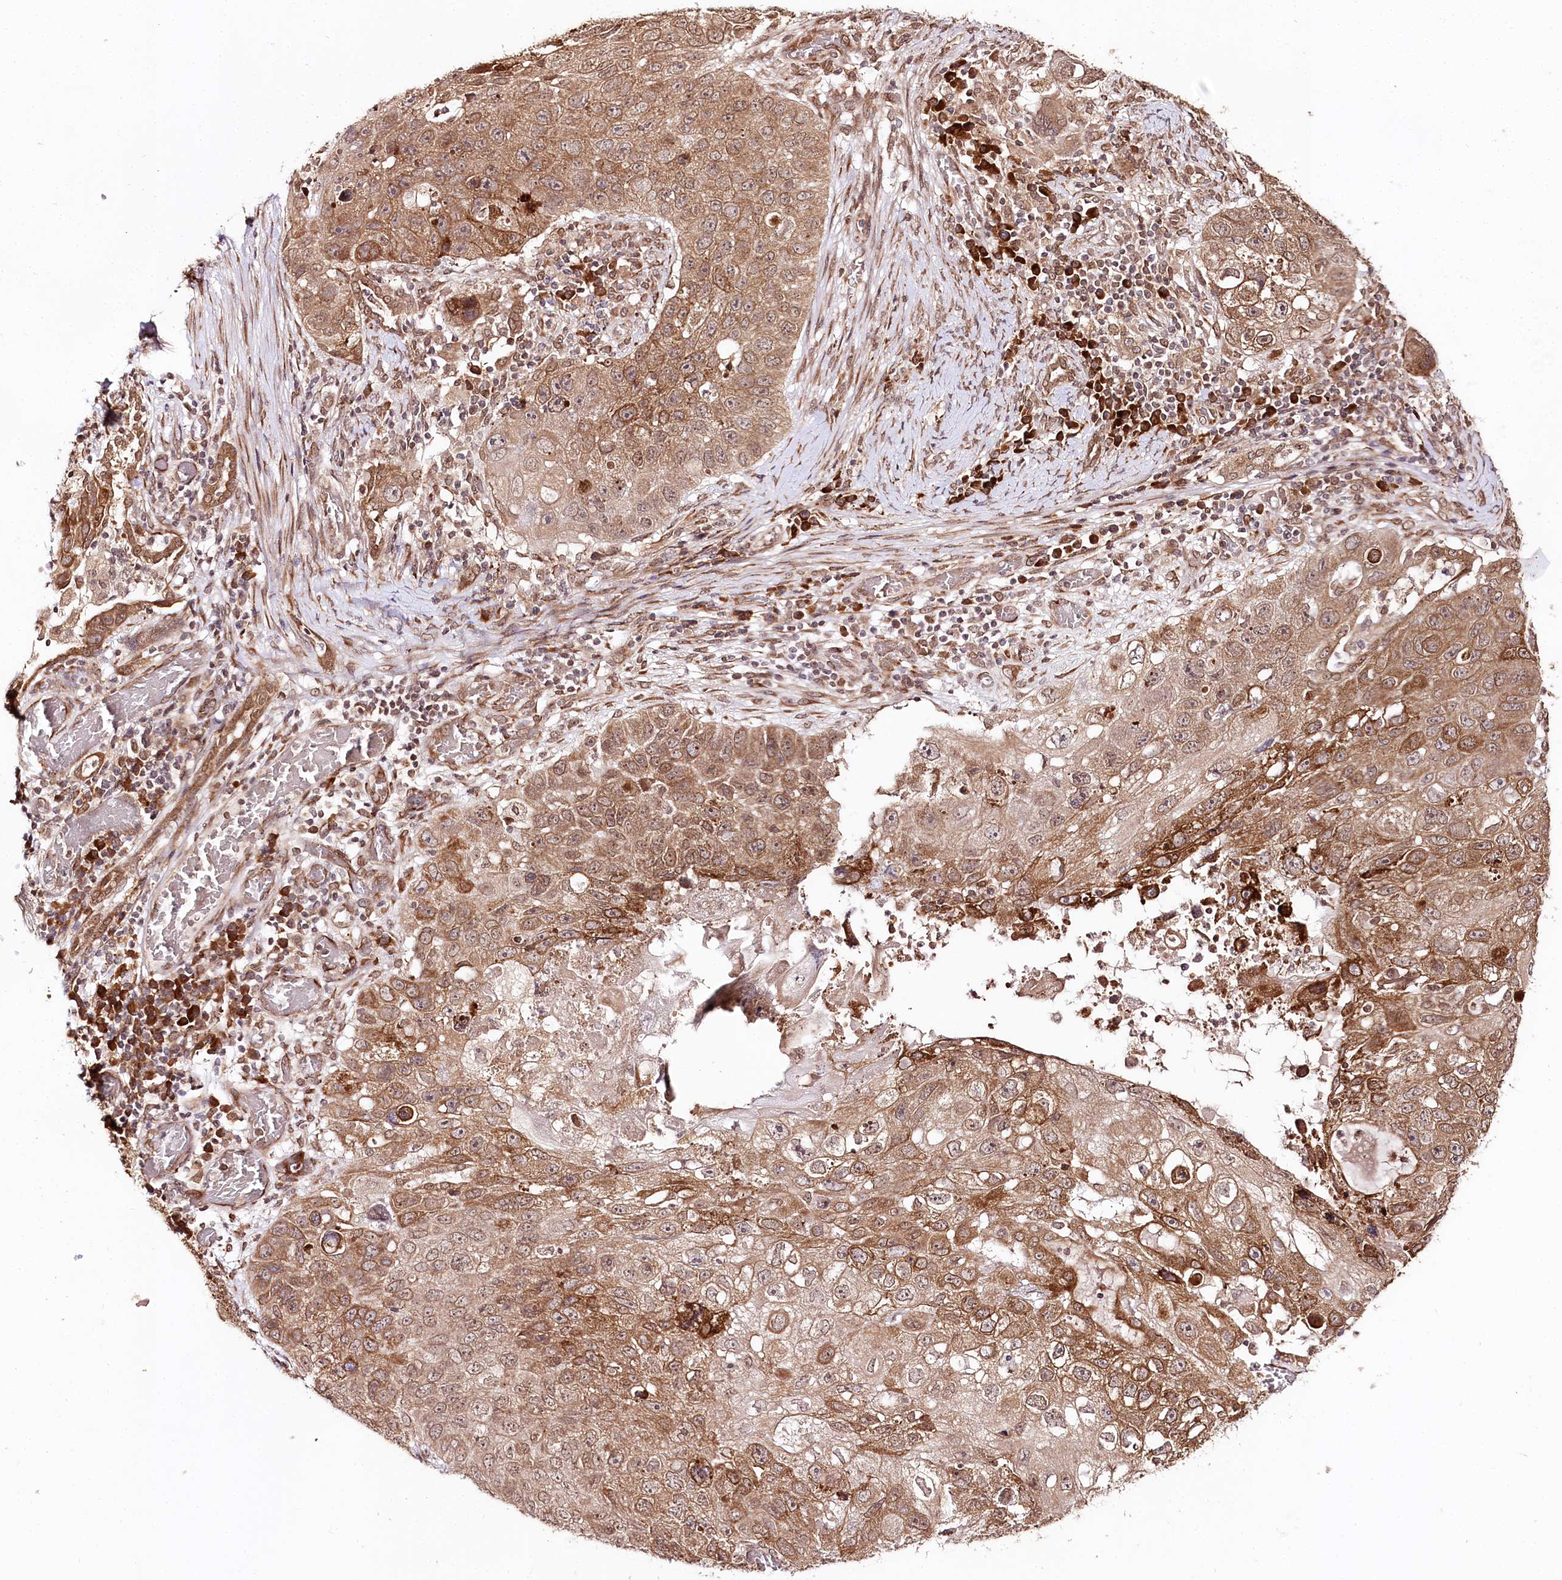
{"staining": {"intensity": "moderate", "quantity": ">75%", "location": "cytoplasmic/membranous"}, "tissue": "lung cancer", "cell_type": "Tumor cells", "image_type": "cancer", "snomed": [{"axis": "morphology", "description": "Squamous cell carcinoma, NOS"}, {"axis": "topography", "description": "Lung"}], "caption": "A micrograph showing moderate cytoplasmic/membranous positivity in about >75% of tumor cells in lung cancer, as visualized by brown immunohistochemical staining.", "gene": "ENSG00000144785", "patient": {"sex": "male", "age": 61}}